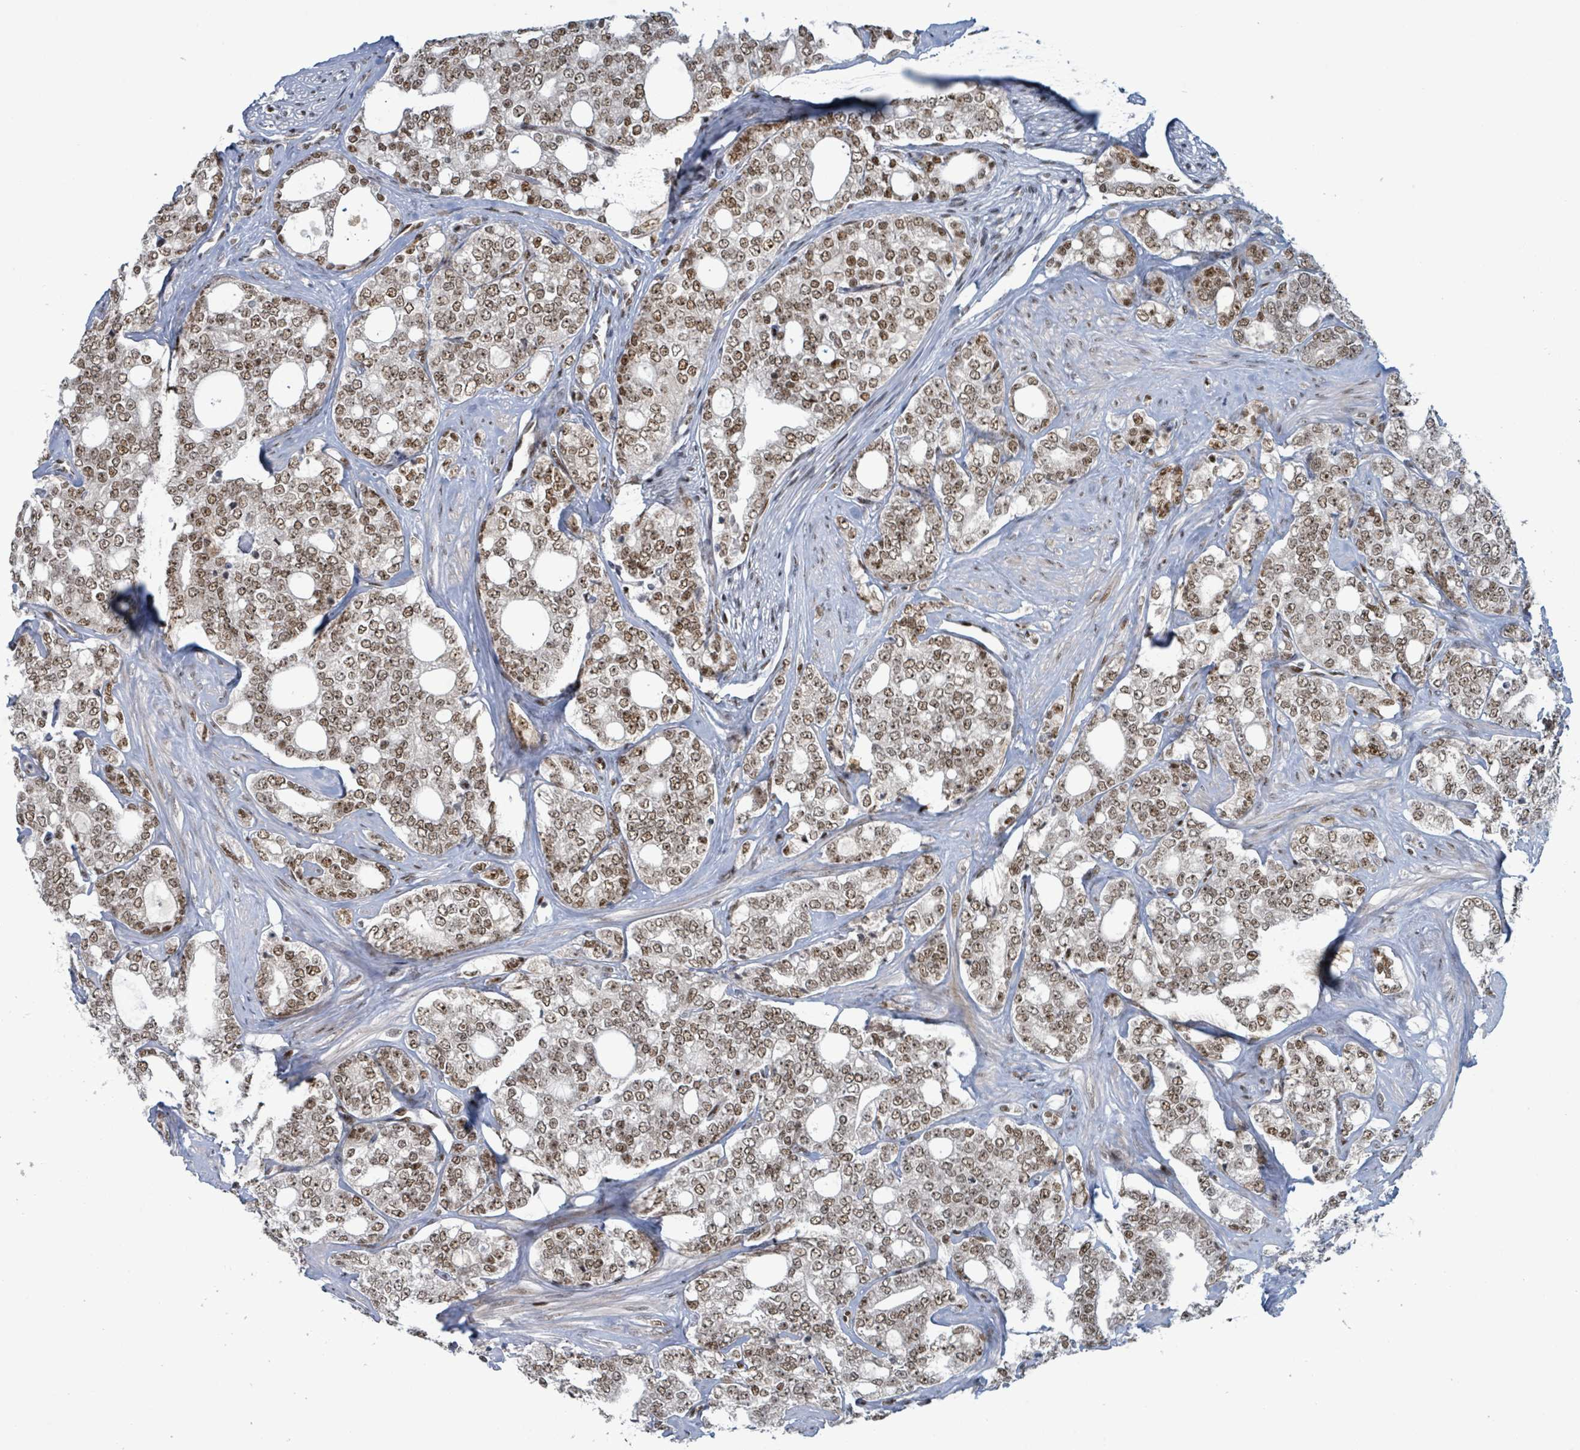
{"staining": {"intensity": "moderate", "quantity": ">75%", "location": "nuclear"}, "tissue": "prostate cancer", "cell_type": "Tumor cells", "image_type": "cancer", "snomed": [{"axis": "morphology", "description": "Adenocarcinoma, High grade"}, {"axis": "topography", "description": "Prostate"}], "caption": "IHC of prostate adenocarcinoma (high-grade) reveals medium levels of moderate nuclear positivity in approximately >75% of tumor cells.", "gene": "KLF3", "patient": {"sex": "male", "age": 64}}